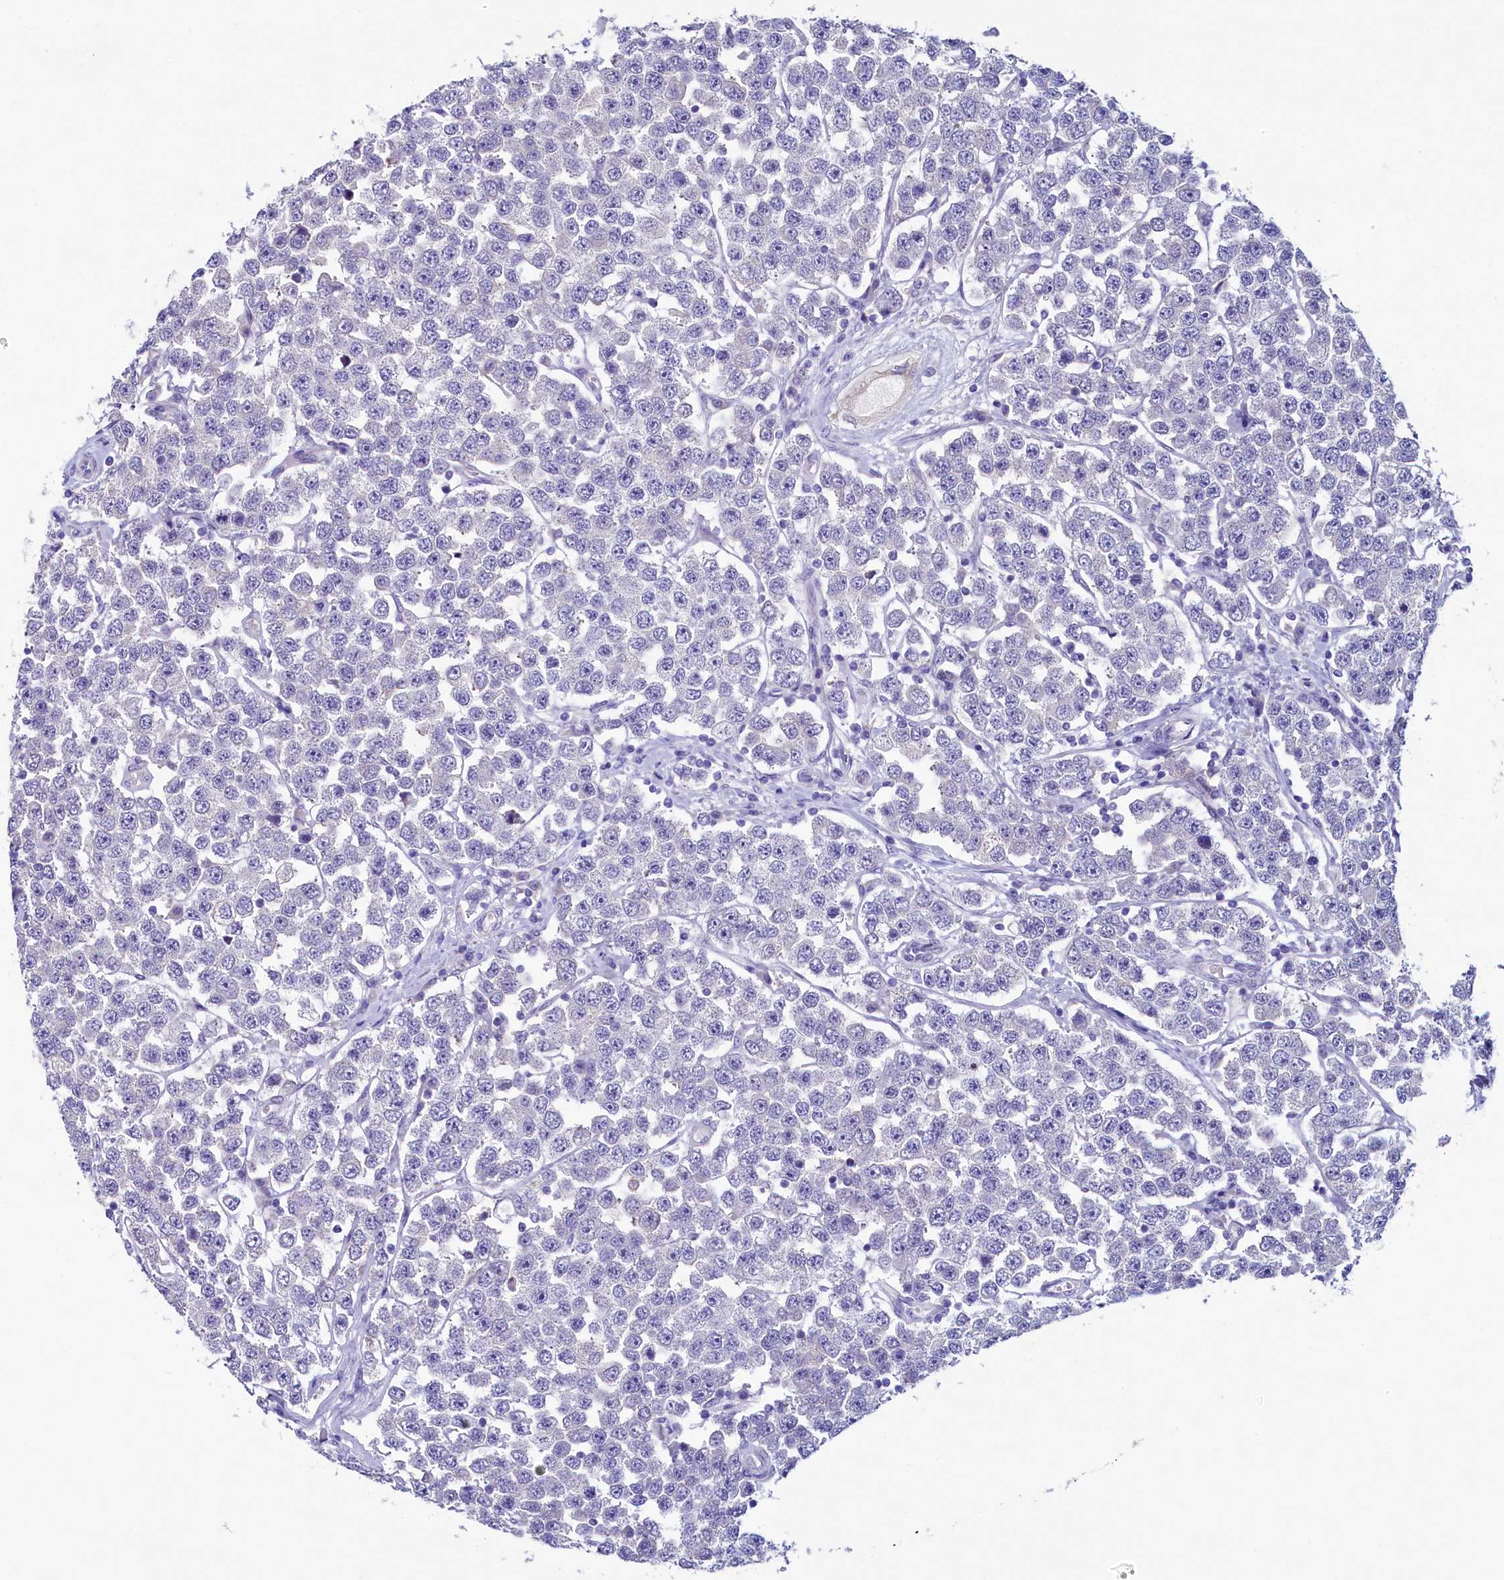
{"staining": {"intensity": "negative", "quantity": "none", "location": "none"}, "tissue": "testis cancer", "cell_type": "Tumor cells", "image_type": "cancer", "snomed": [{"axis": "morphology", "description": "Seminoma, NOS"}, {"axis": "topography", "description": "Testis"}], "caption": "Protein analysis of testis cancer reveals no significant expression in tumor cells.", "gene": "KRBOX5", "patient": {"sex": "male", "age": 28}}